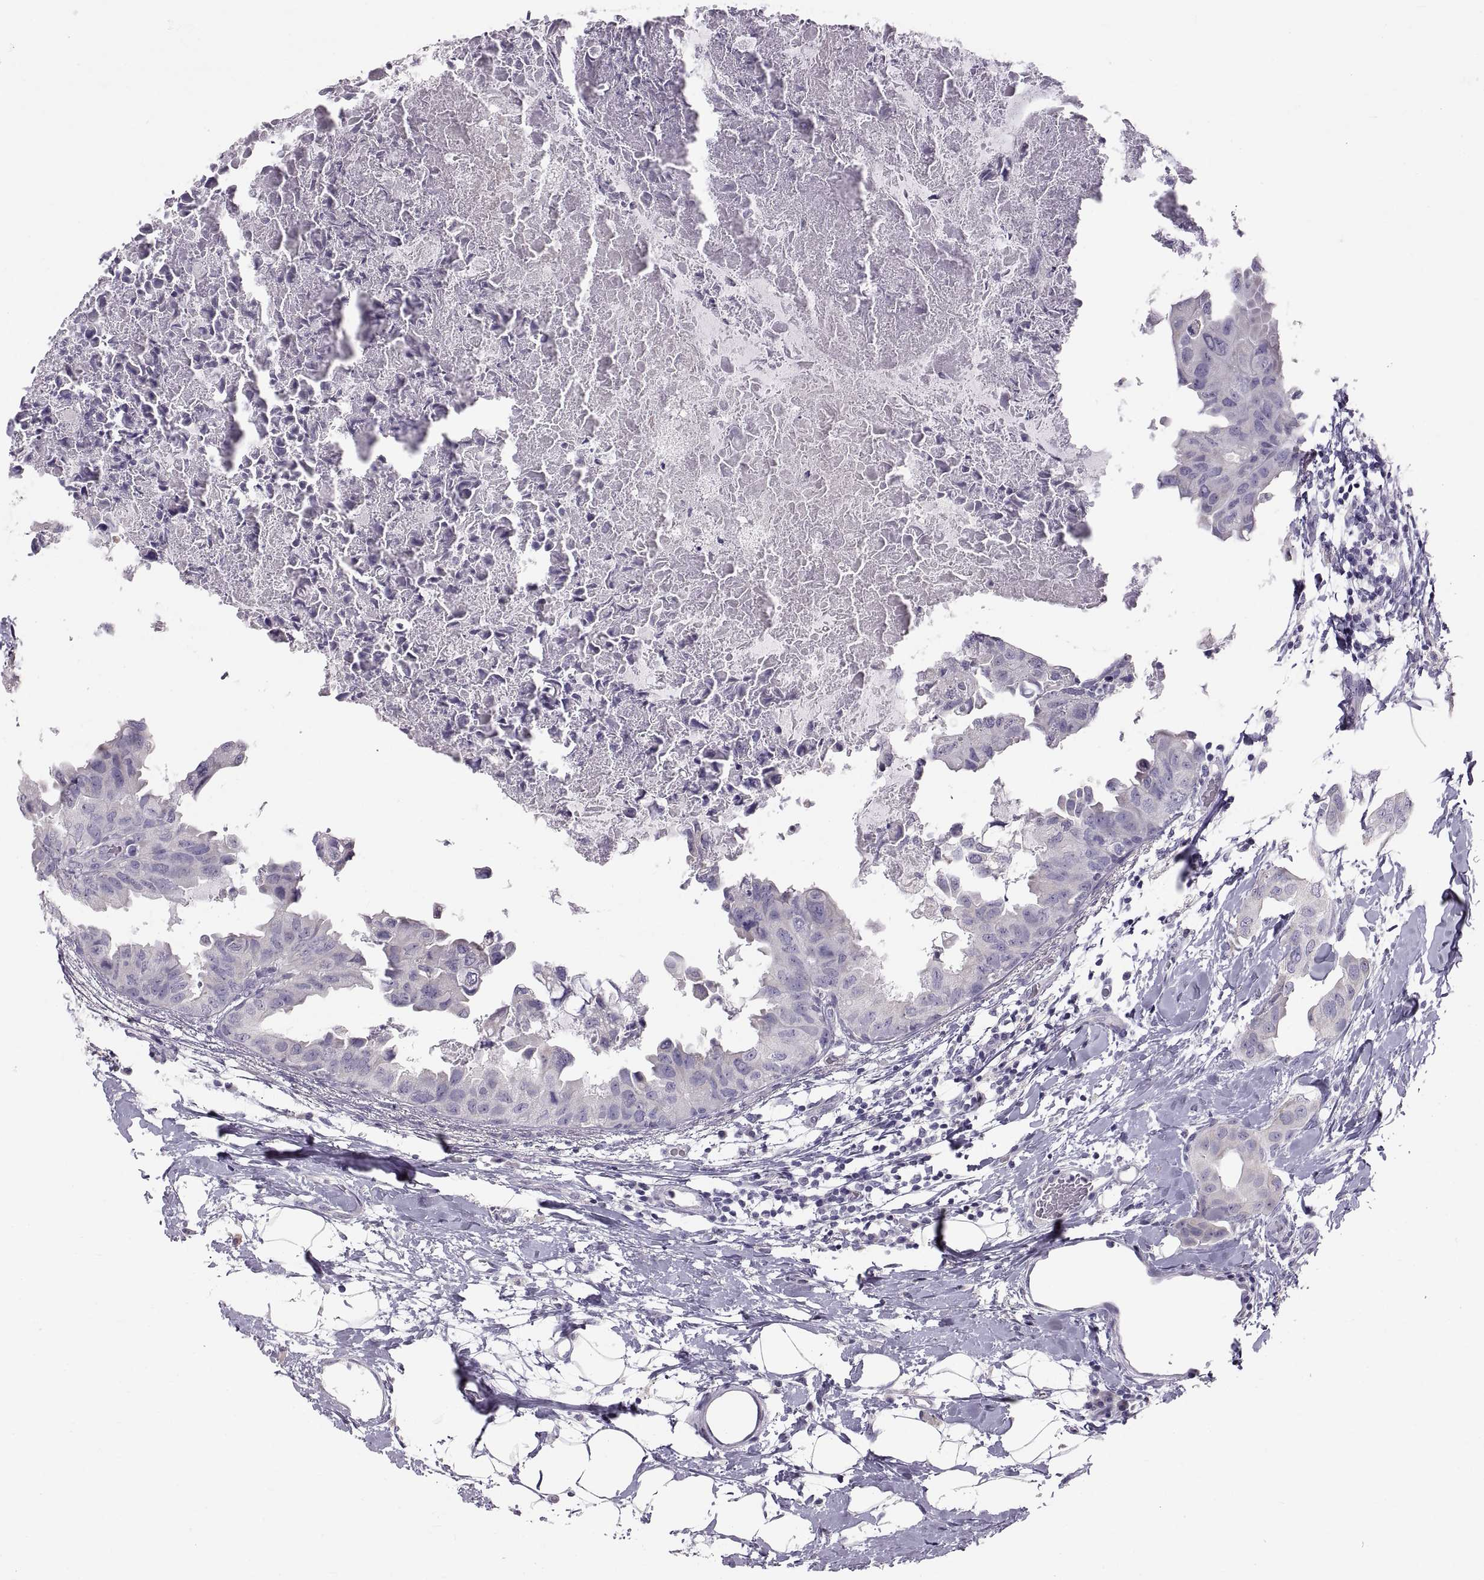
{"staining": {"intensity": "negative", "quantity": "none", "location": "none"}, "tissue": "breast cancer", "cell_type": "Tumor cells", "image_type": "cancer", "snomed": [{"axis": "morphology", "description": "Normal tissue, NOS"}, {"axis": "morphology", "description": "Duct carcinoma"}, {"axis": "topography", "description": "Breast"}], "caption": "Immunohistochemistry (IHC) of human breast infiltrating ductal carcinoma displays no staining in tumor cells.", "gene": "WBP2NL", "patient": {"sex": "female", "age": 40}}